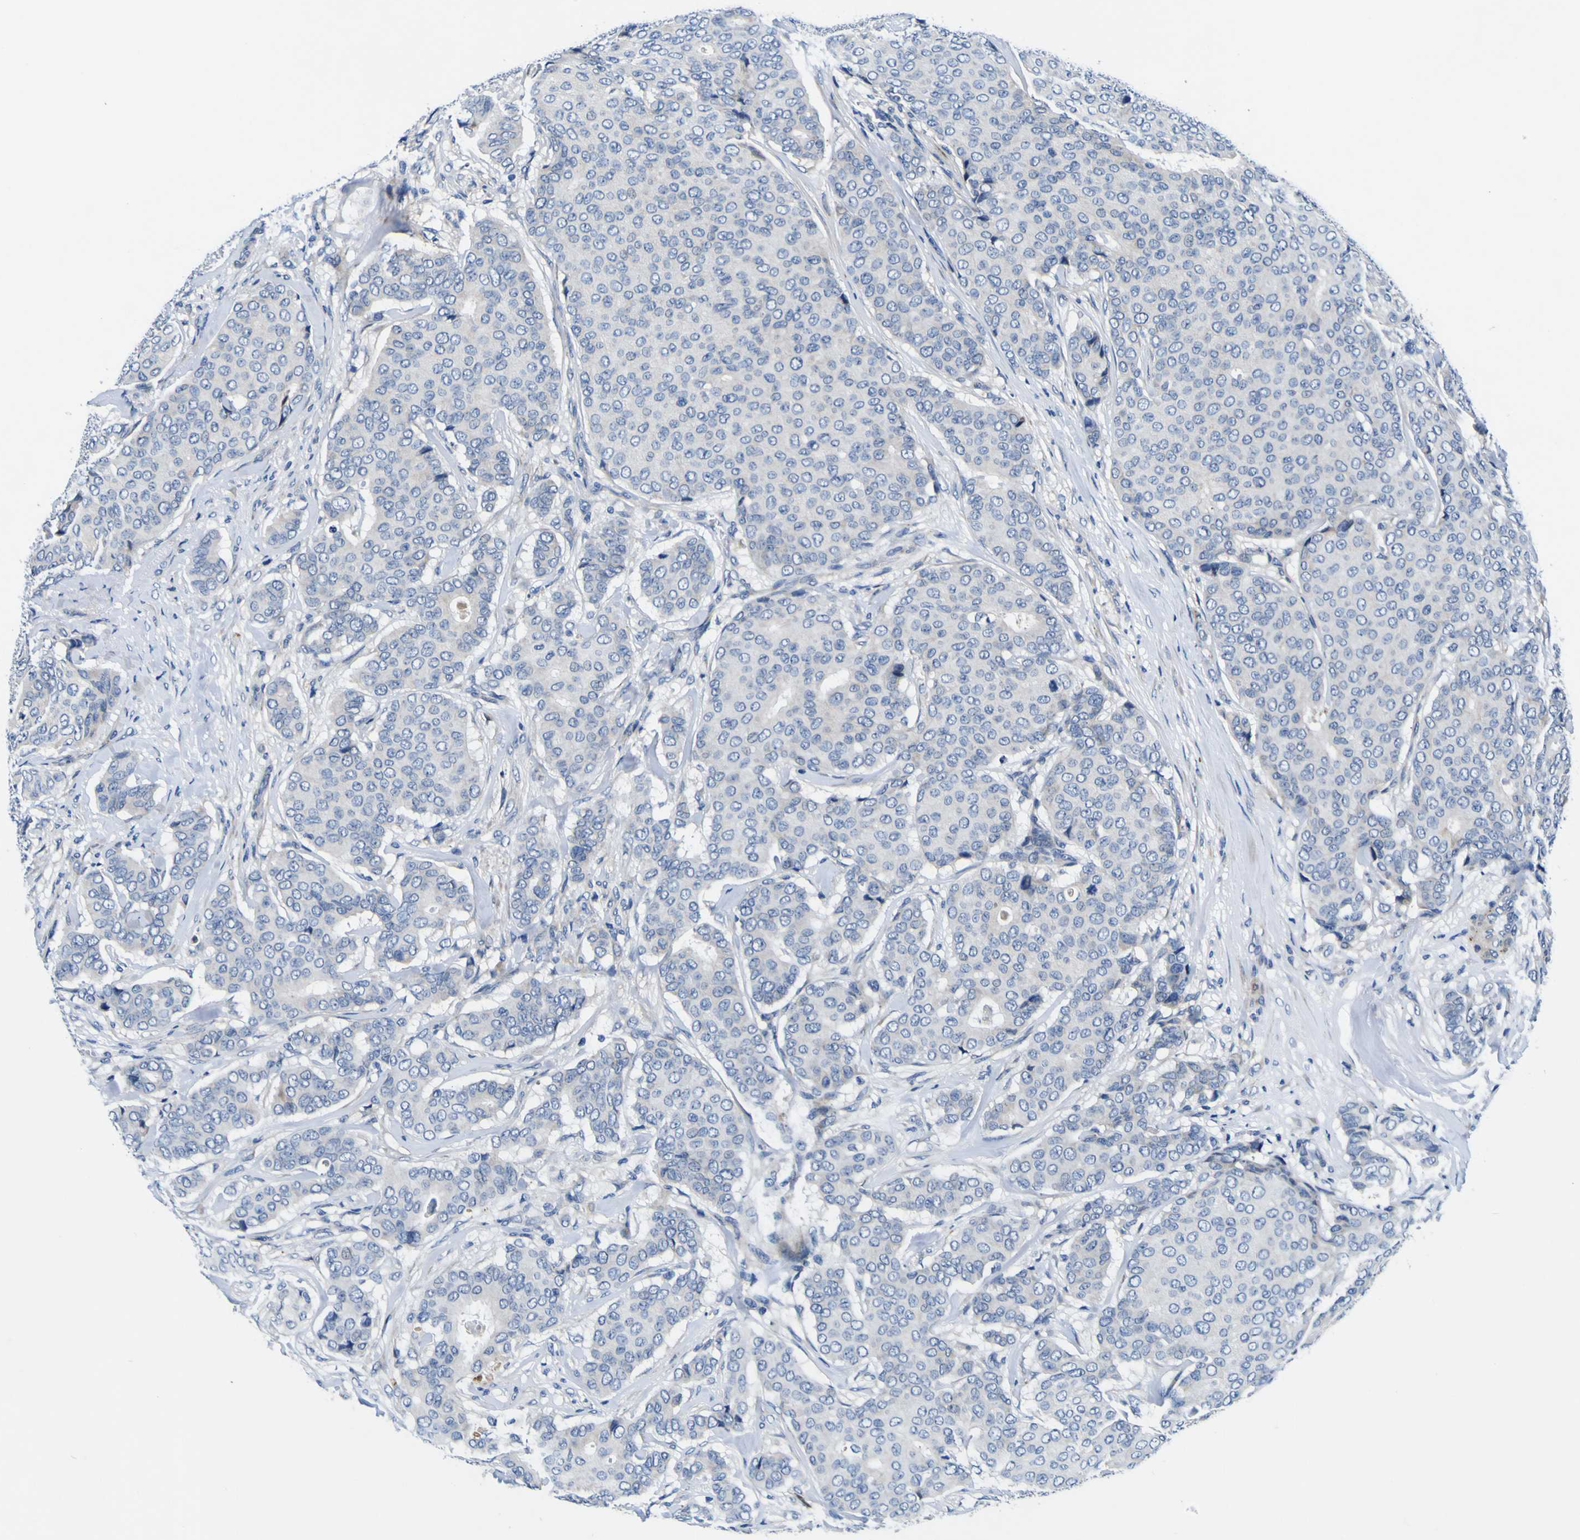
{"staining": {"intensity": "negative", "quantity": "none", "location": "none"}, "tissue": "breast cancer", "cell_type": "Tumor cells", "image_type": "cancer", "snomed": [{"axis": "morphology", "description": "Duct carcinoma"}, {"axis": "topography", "description": "Breast"}], "caption": "Breast cancer (intraductal carcinoma) was stained to show a protein in brown. There is no significant positivity in tumor cells. (IHC, brightfield microscopy, high magnification).", "gene": "AGAP3", "patient": {"sex": "female", "age": 75}}